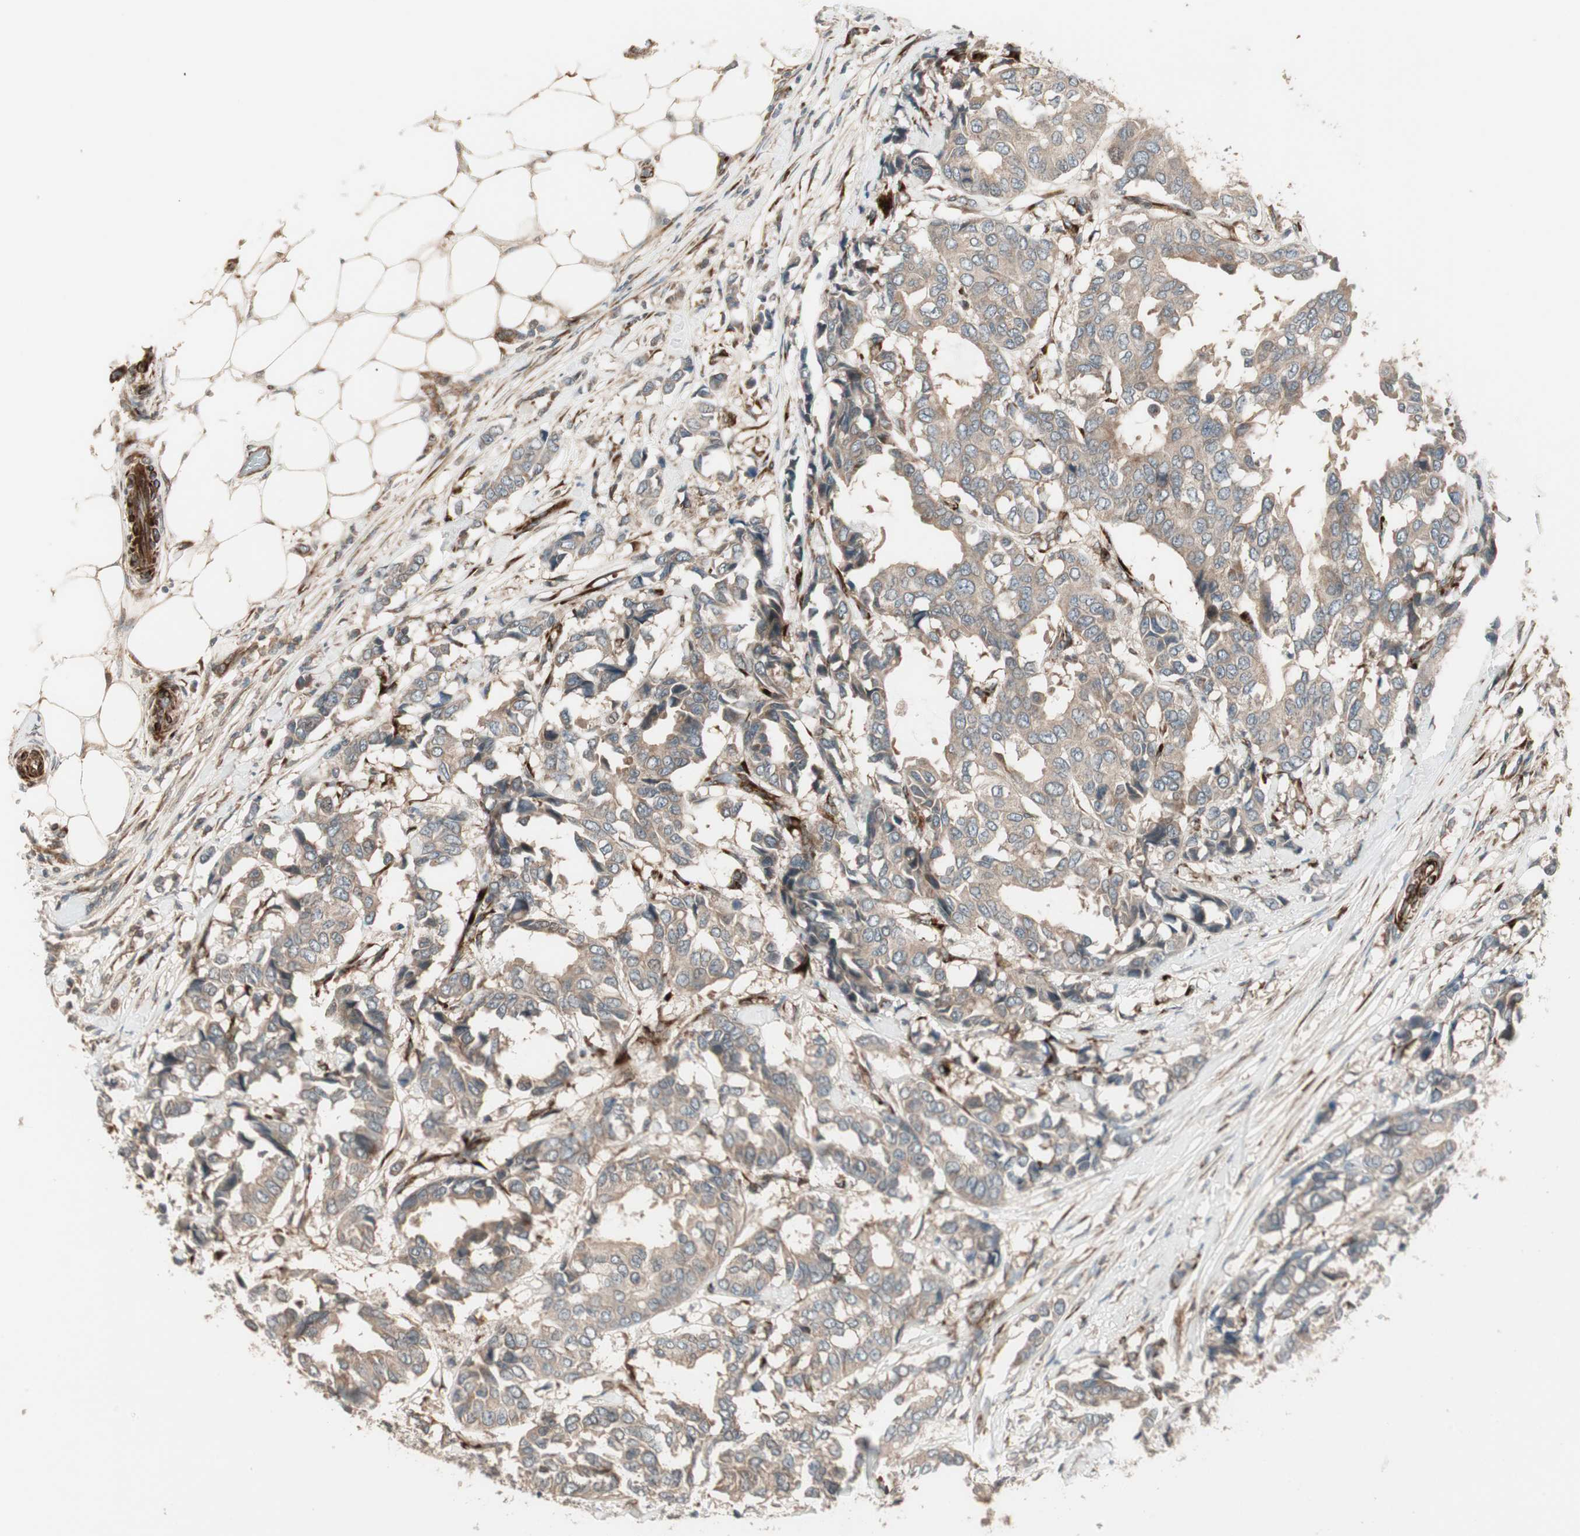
{"staining": {"intensity": "weak", "quantity": ">75%", "location": "cytoplasmic/membranous"}, "tissue": "breast cancer", "cell_type": "Tumor cells", "image_type": "cancer", "snomed": [{"axis": "morphology", "description": "Duct carcinoma"}, {"axis": "topography", "description": "Breast"}], "caption": "The micrograph exhibits staining of breast invasive ductal carcinoma, revealing weak cytoplasmic/membranous protein expression (brown color) within tumor cells. (Brightfield microscopy of DAB IHC at high magnification).", "gene": "PPP2R5E", "patient": {"sex": "female", "age": 87}}